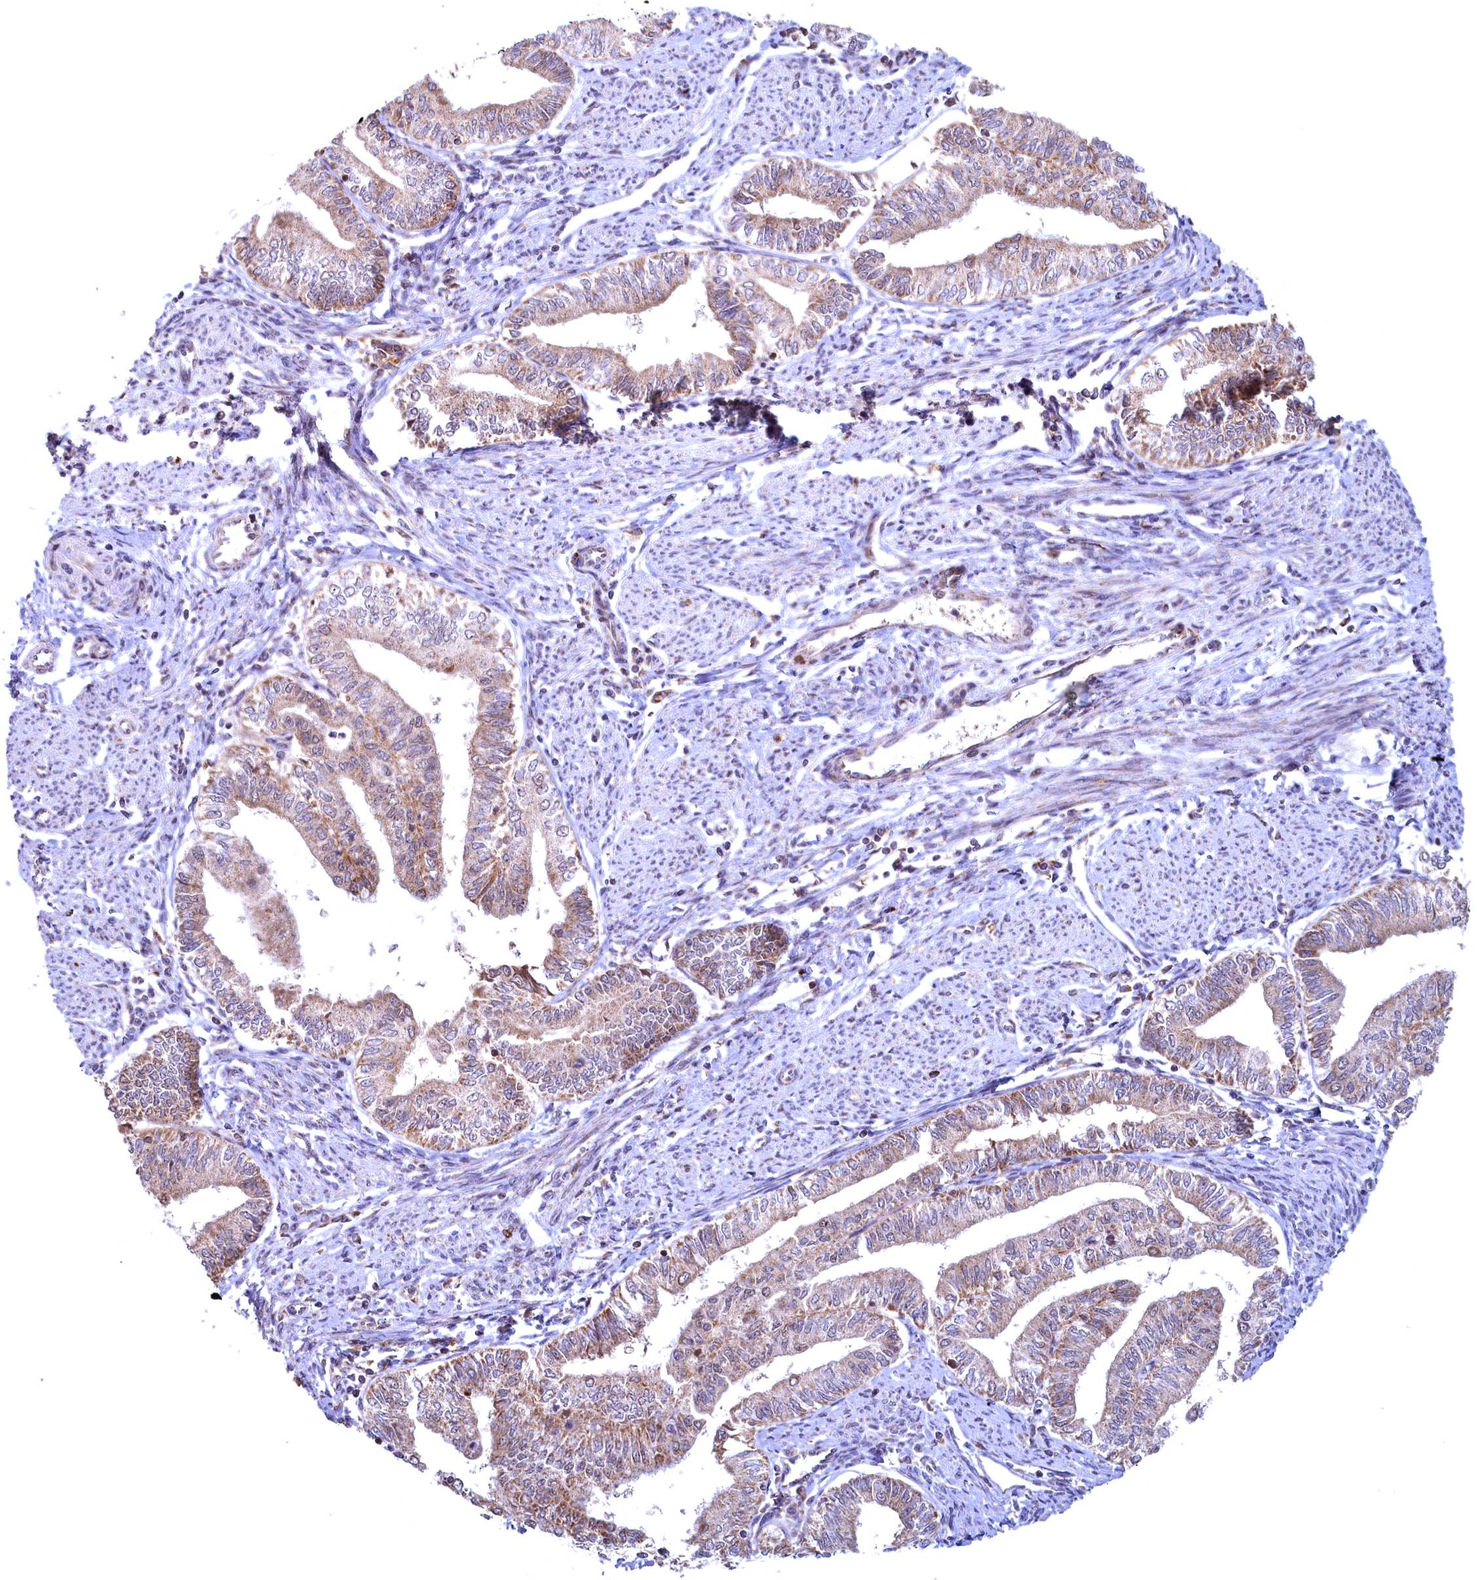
{"staining": {"intensity": "moderate", "quantity": ">75%", "location": "cytoplasmic/membranous"}, "tissue": "endometrial cancer", "cell_type": "Tumor cells", "image_type": "cancer", "snomed": [{"axis": "morphology", "description": "Adenocarcinoma, NOS"}, {"axis": "topography", "description": "Endometrium"}], "caption": "An image of endometrial cancer stained for a protein shows moderate cytoplasmic/membranous brown staining in tumor cells.", "gene": "PLA2G10", "patient": {"sex": "female", "age": 66}}